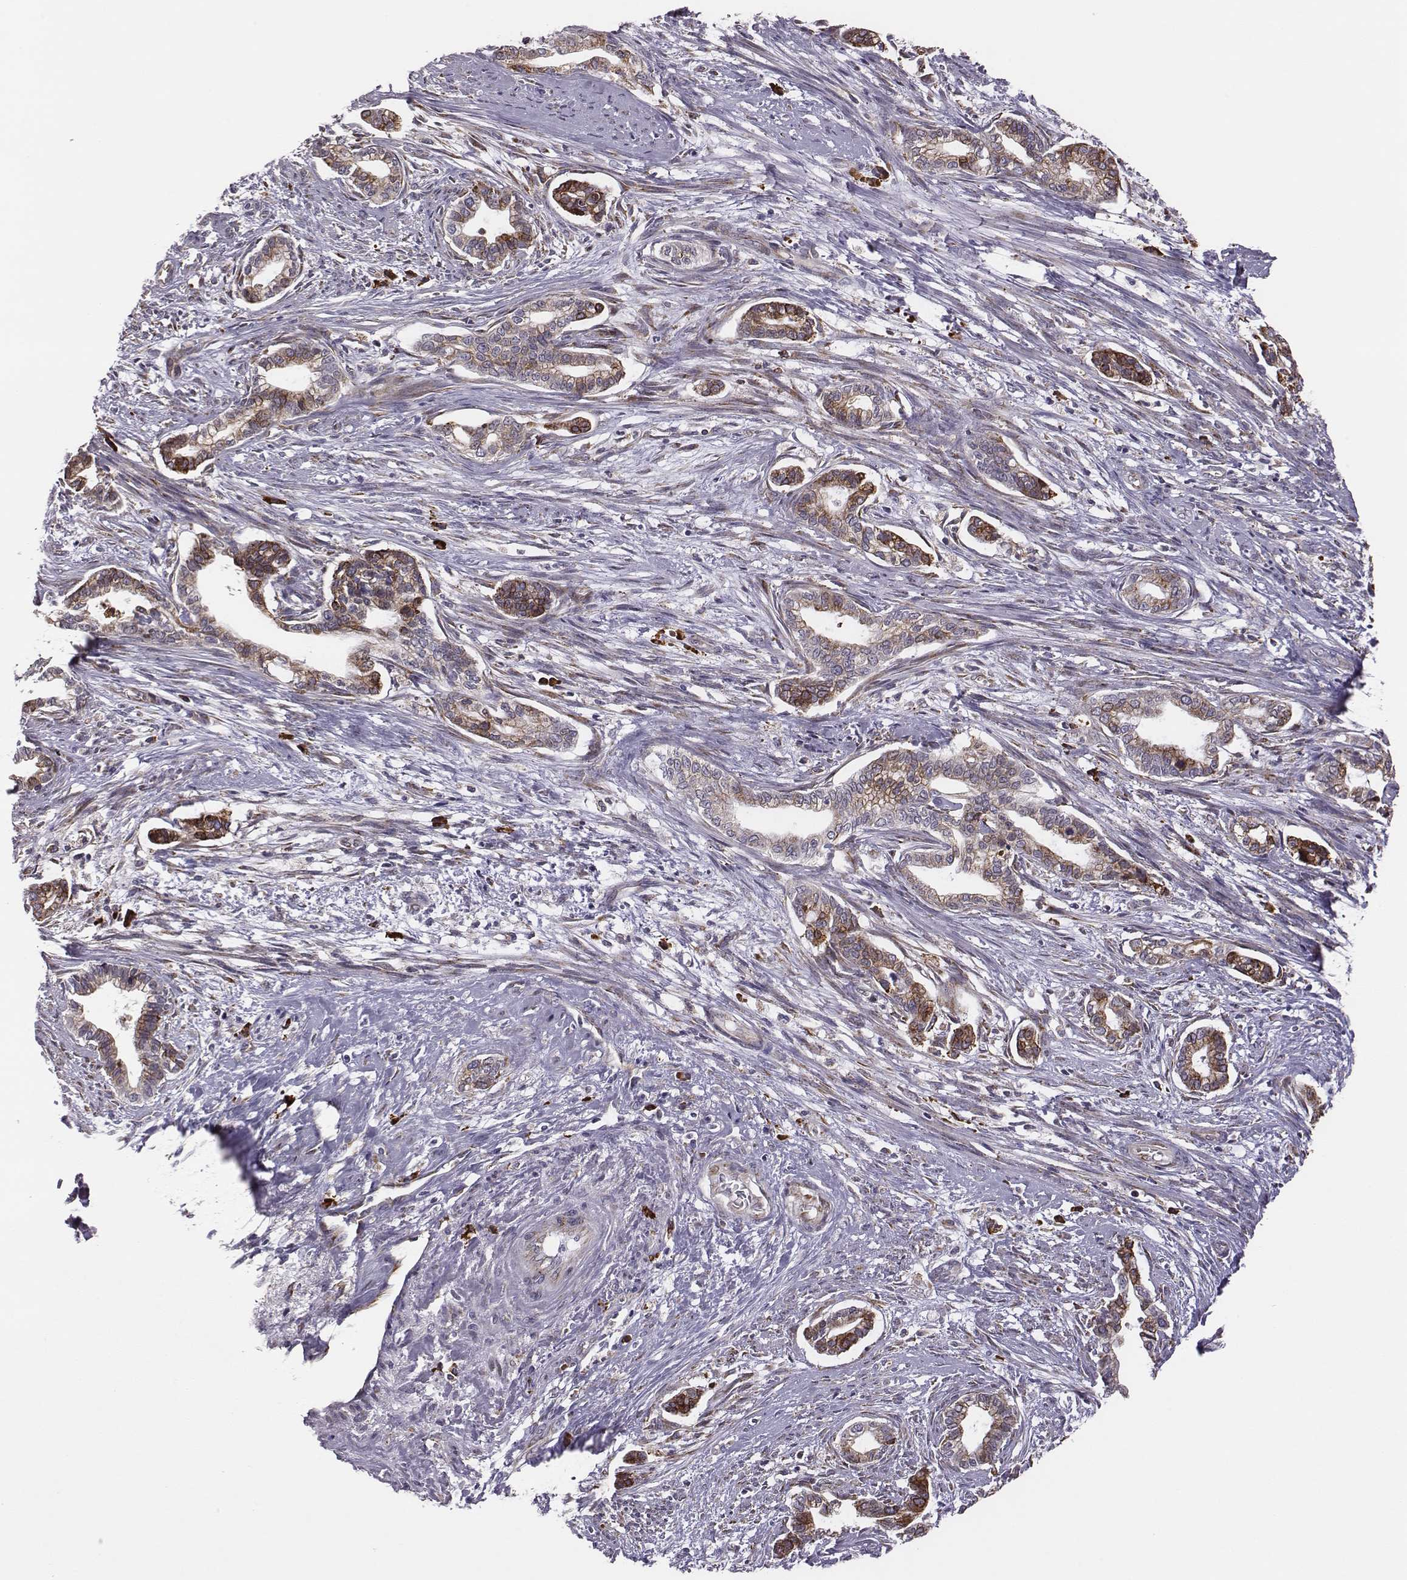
{"staining": {"intensity": "strong", "quantity": ">75%", "location": "cytoplasmic/membranous"}, "tissue": "cervical cancer", "cell_type": "Tumor cells", "image_type": "cancer", "snomed": [{"axis": "morphology", "description": "Adenocarcinoma, NOS"}, {"axis": "topography", "description": "Cervix"}], "caption": "A brown stain labels strong cytoplasmic/membranous expression of a protein in cervical adenocarcinoma tumor cells.", "gene": "SELENOI", "patient": {"sex": "female", "age": 62}}